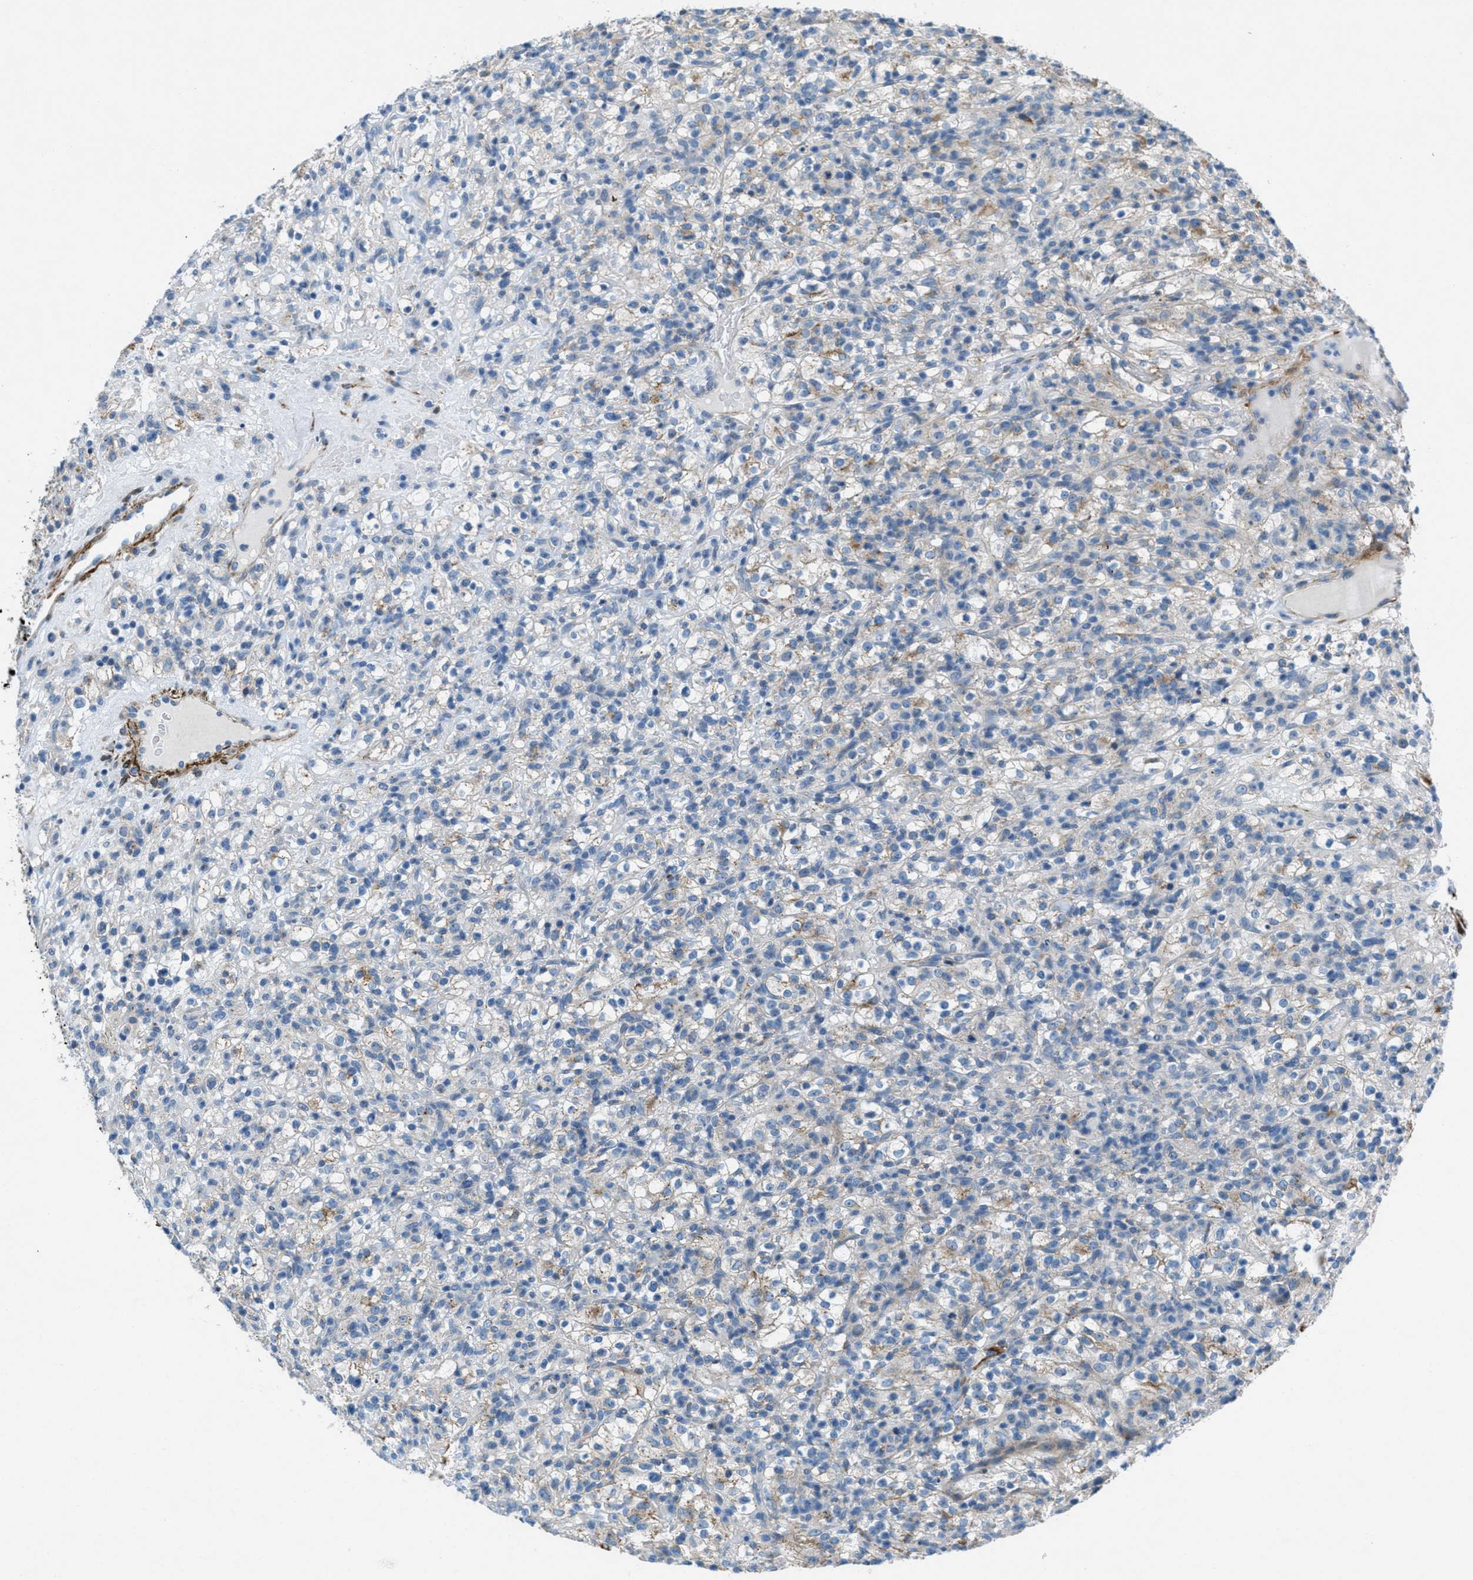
{"staining": {"intensity": "weak", "quantity": "<25%", "location": "cytoplasmic/membranous"}, "tissue": "renal cancer", "cell_type": "Tumor cells", "image_type": "cancer", "snomed": [{"axis": "morphology", "description": "Normal tissue, NOS"}, {"axis": "morphology", "description": "Adenocarcinoma, NOS"}, {"axis": "topography", "description": "Kidney"}], "caption": "Protein analysis of renal cancer displays no significant positivity in tumor cells. (DAB immunohistochemistry with hematoxylin counter stain).", "gene": "MFSD13A", "patient": {"sex": "female", "age": 72}}